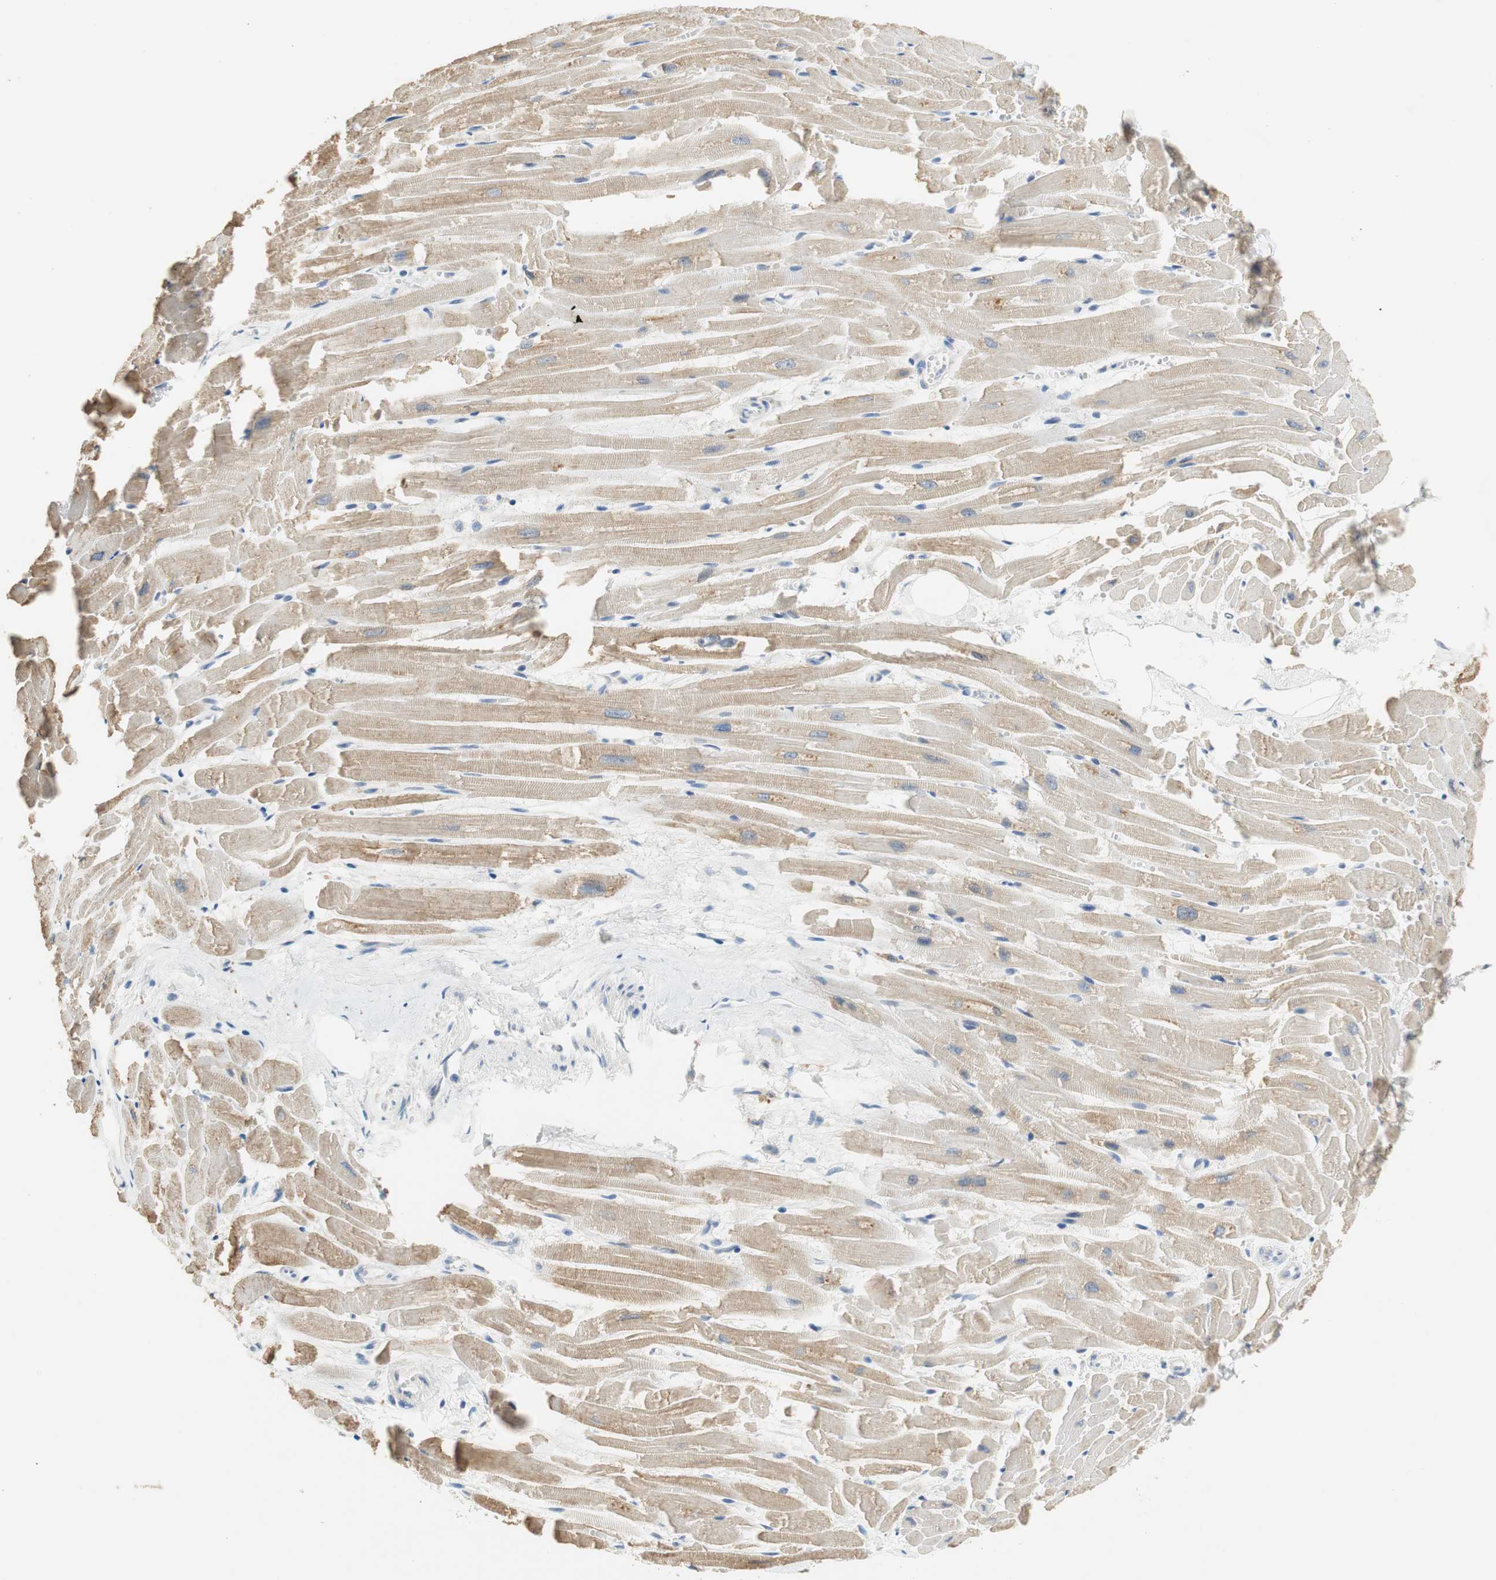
{"staining": {"intensity": "weak", "quantity": "25%-75%", "location": "cytoplasmic/membranous"}, "tissue": "heart muscle", "cell_type": "Cardiomyocytes", "image_type": "normal", "snomed": [{"axis": "morphology", "description": "Normal tissue, NOS"}, {"axis": "topography", "description": "Heart"}], "caption": "This micrograph reveals immunohistochemistry staining of normal heart muscle, with low weak cytoplasmic/membranous expression in approximately 25%-75% of cardiomyocytes.", "gene": "CCM2L", "patient": {"sex": "female", "age": 19}}